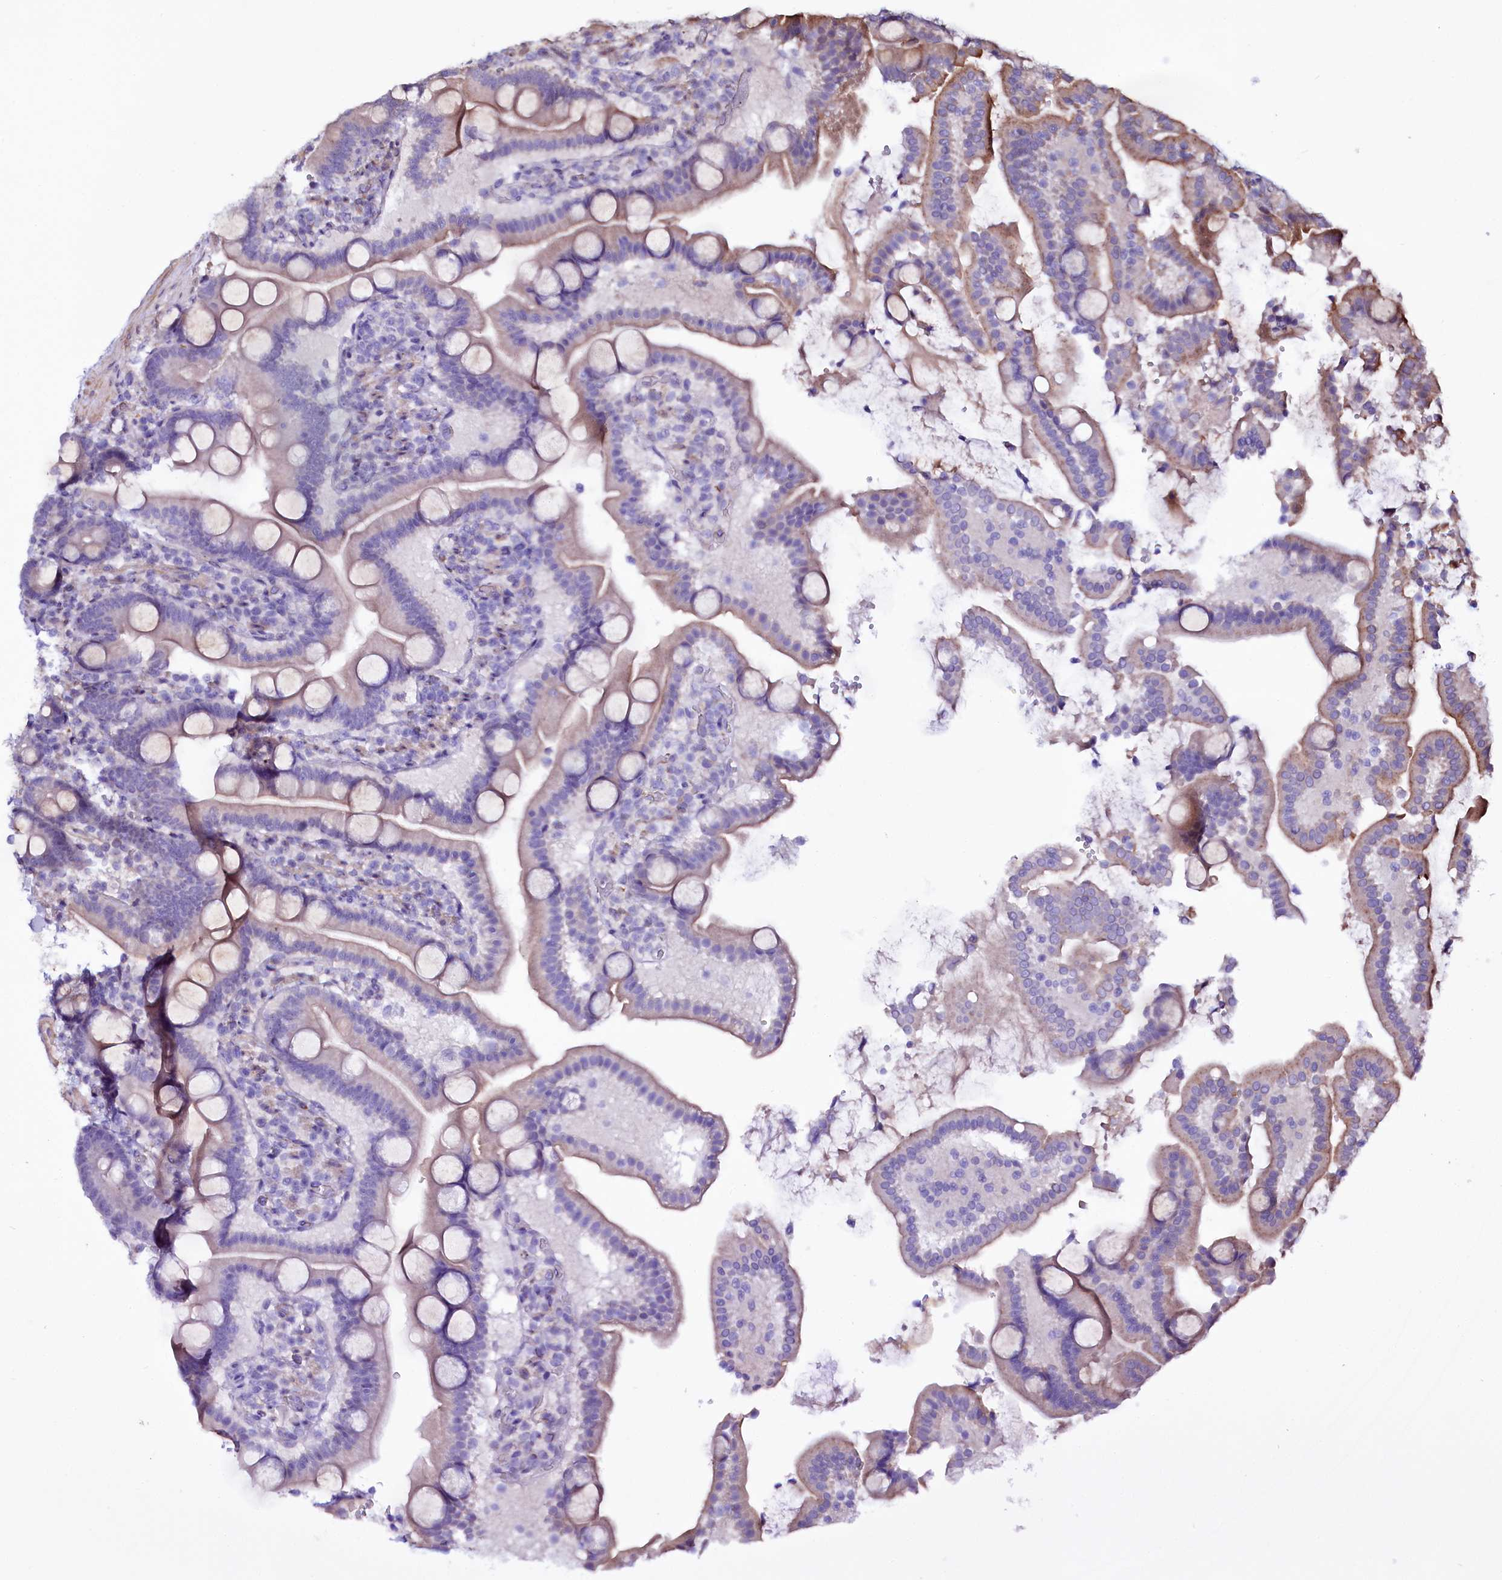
{"staining": {"intensity": "moderate", "quantity": "25%-75%", "location": "cytoplasmic/membranous"}, "tissue": "duodenum", "cell_type": "Glandular cells", "image_type": "normal", "snomed": [{"axis": "morphology", "description": "Normal tissue, NOS"}, {"axis": "topography", "description": "Duodenum"}], "caption": "IHC photomicrograph of unremarkable duodenum: human duodenum stained using immunohistochemistry displays medium levels of moderate protein expression localized specifically in the cytoplasmic/membranous of glandular cells, appearing as a cytoplasmic/membranous brown color.", "gene": "TTC12", "patient": {"sex": "male", "age": 55}}